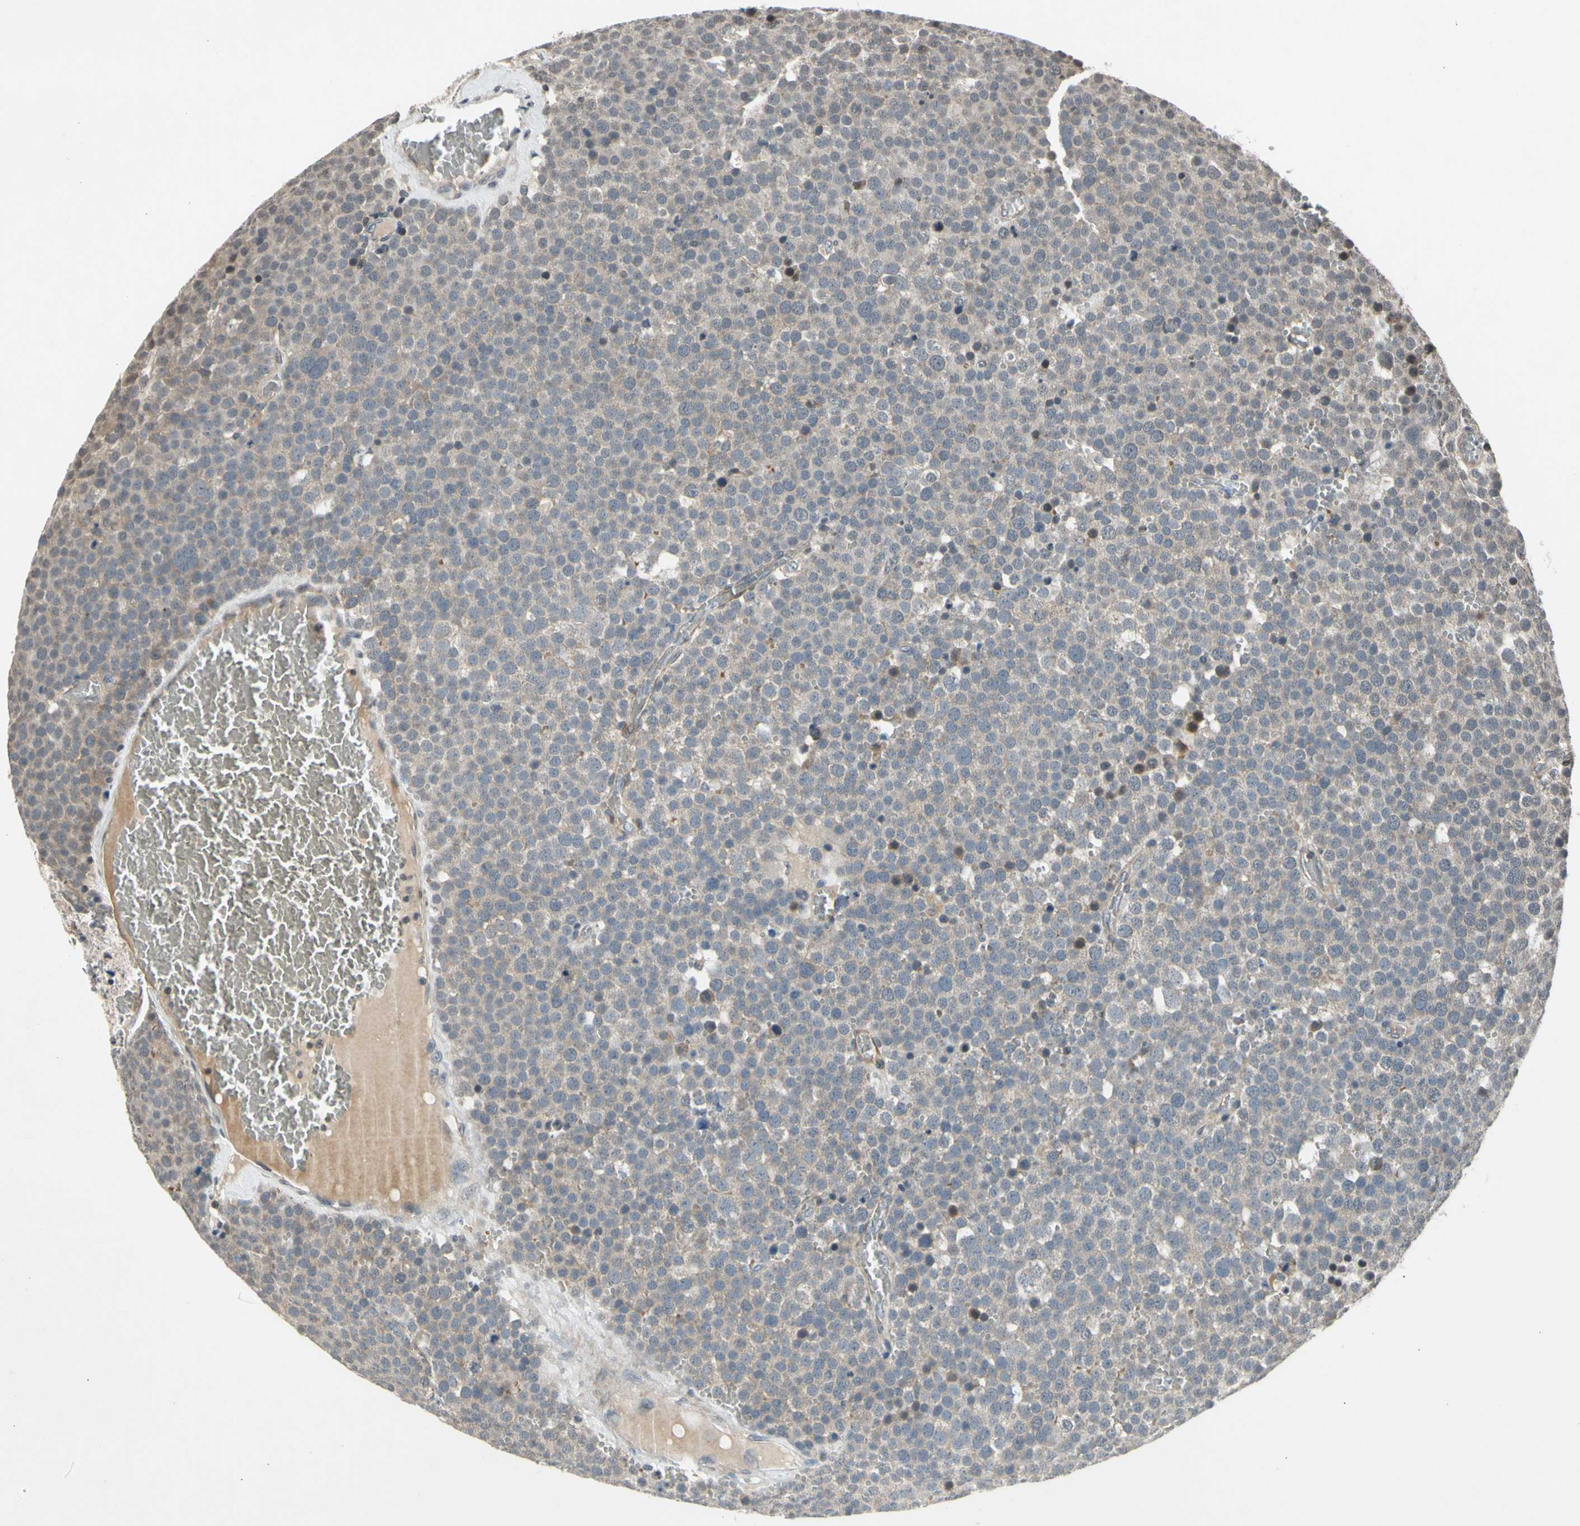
{"staining": {"intensity": "weak", "quantity": "25%-75%", "location": "cytoplasmic/membranous"}, "tissue": "testis cancer", "cell_type": "Tumor cells", "image_type": "cancer", "snomed": [{"axis": "morphology", "description": "Seminoma, NOS"}, {"axis": "topography", "description": "Testis"}], "caption": "Protein staining shows weak cytoplasmic/membranous positivity in about 25%-75% of tumor cells in seminoma (testis).", "gene": "EFNB2", "patient": {"sex": "male", "age": 71}}